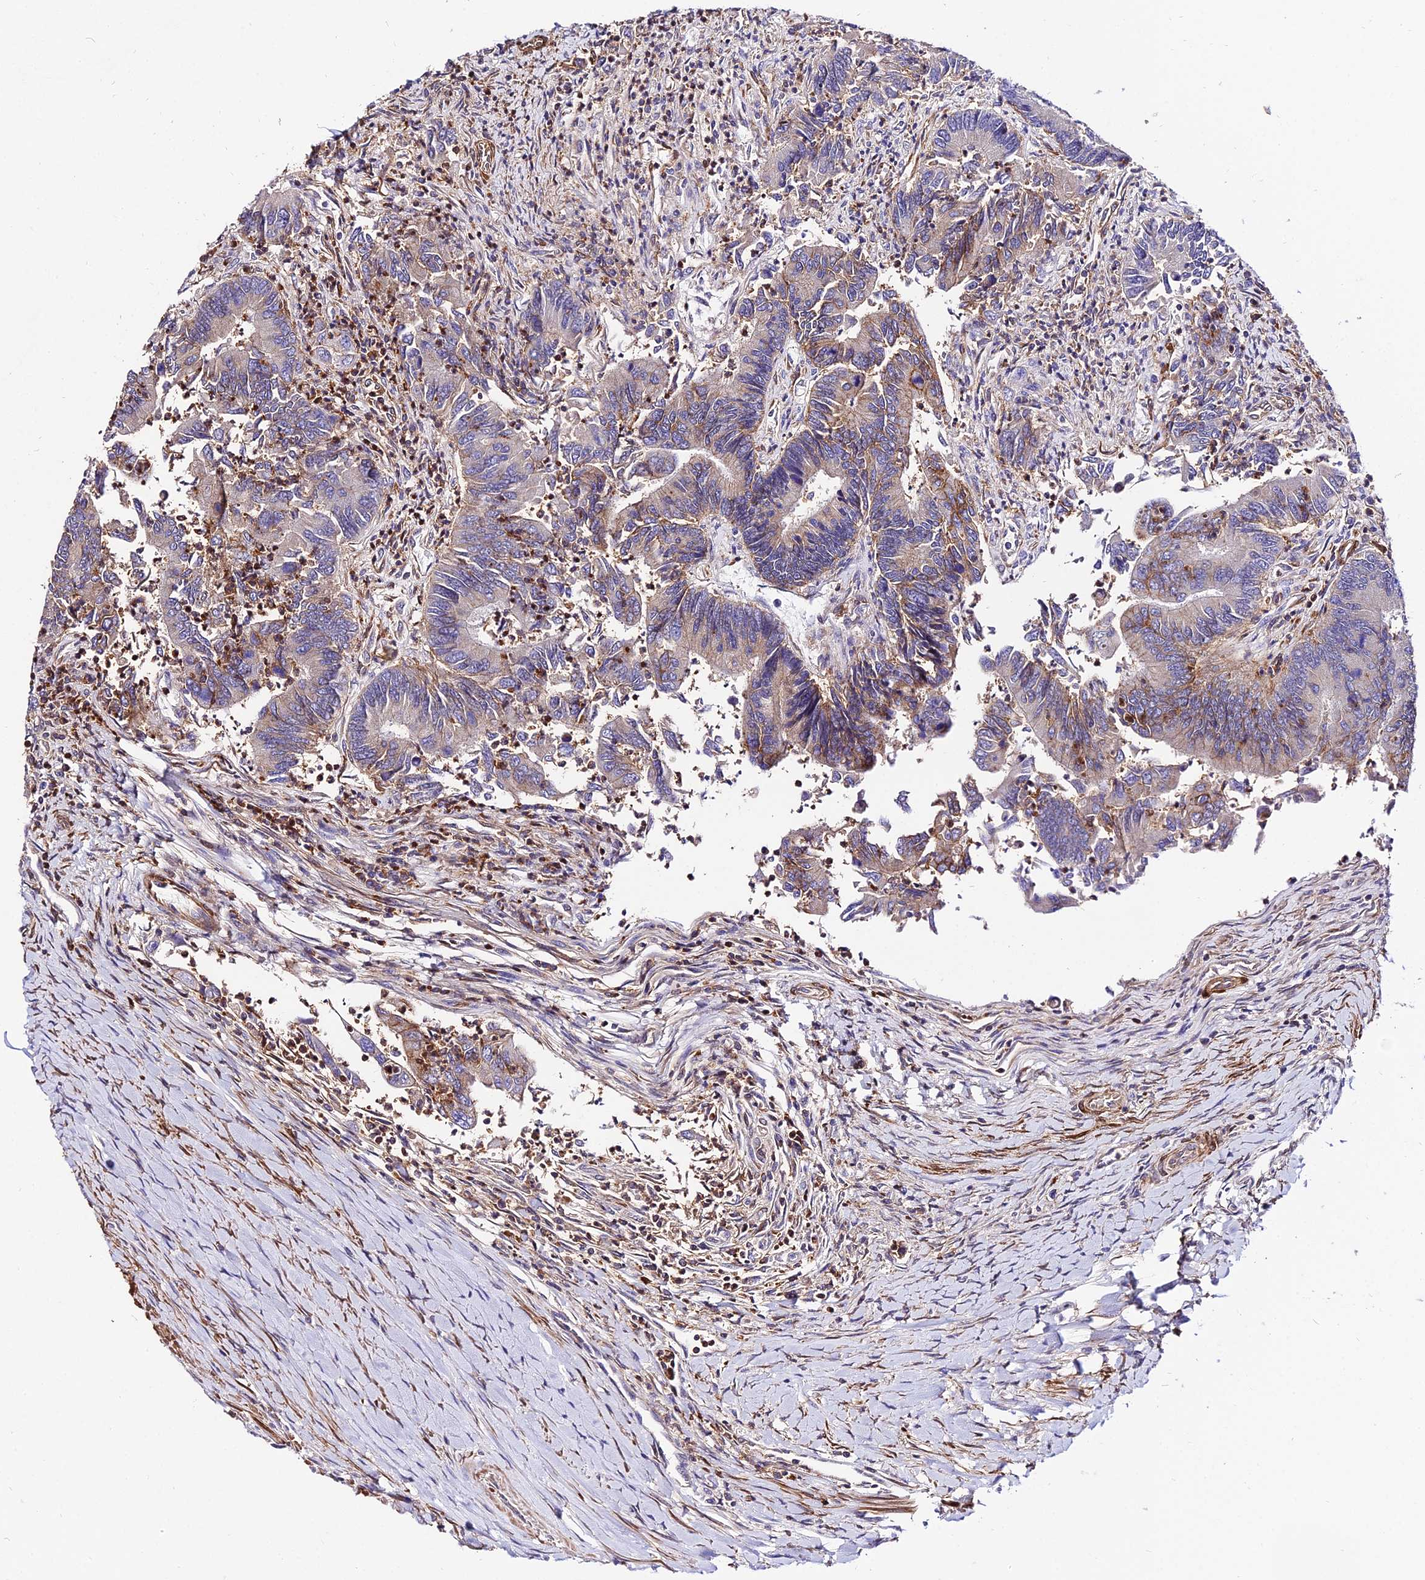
{"staining": {"intensity": "moderate", "quantity": "<25%", "location": "cytoplasmic/membranous"}, "tissue": "colorectal cancer", "cell_type": "Tumor cells", "image_type": "cancer", "snomed": [{"axis": "morphology", "description": "Adenocarcinoma, NOS"}, {"axis": "topography", "description": "Colon"}], "caption": "Immunohistochemistry (IHC) micrograph of neoplastic tissue: human colorectal cancer (adenocarcinoma) stained using immunohistochemistry (IHC) reveals low levels of moderate protein expression localized specifically in the cytoplasmic/membranous of tumor cells, appearing as a cytoplasmic/membranous brown color.", "gene": "CSRP1", "patient": {"sex": "female", "age": 67}}